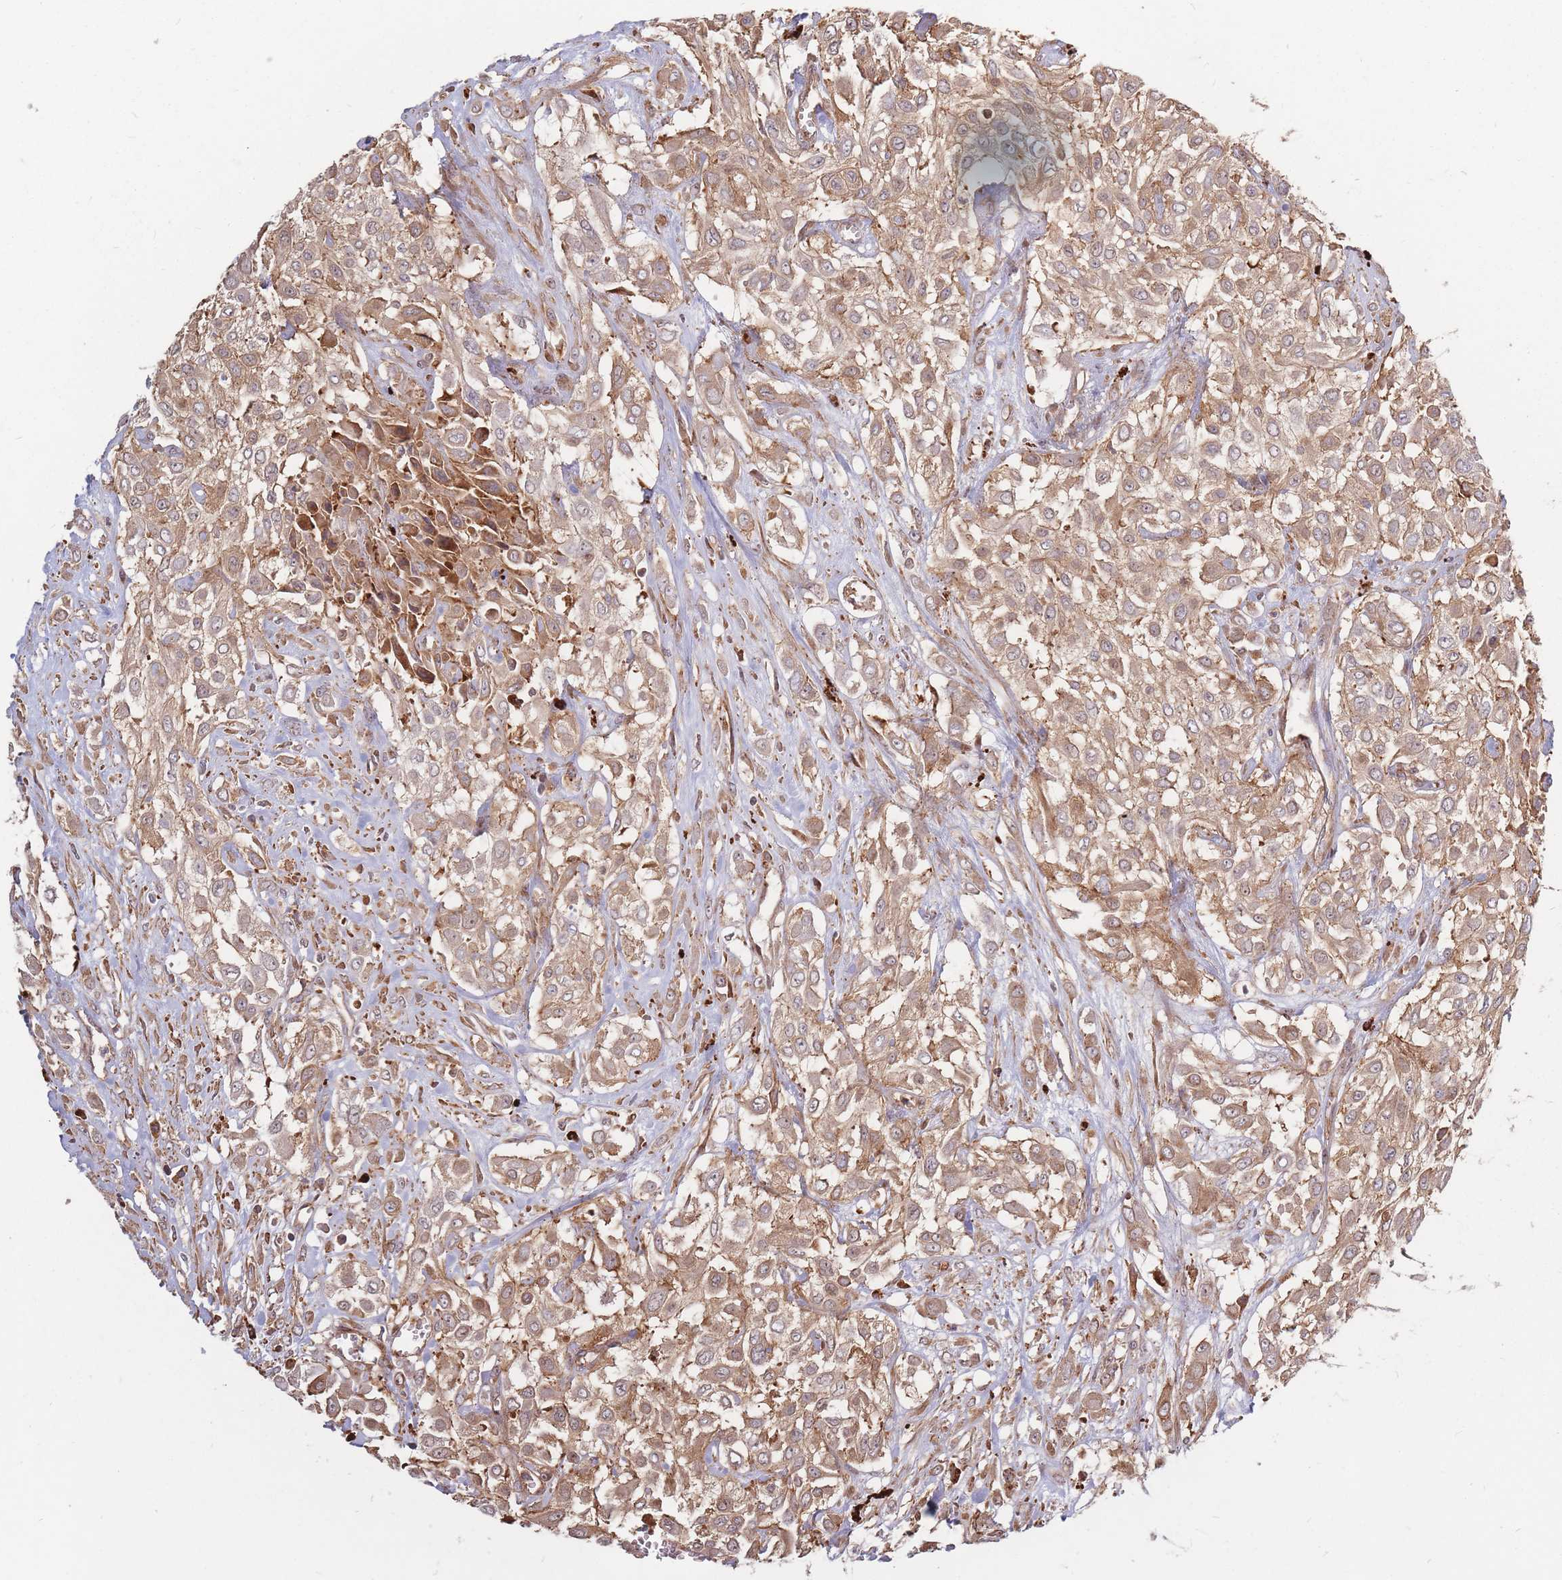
{"staining": {"intensity": "moderate", "quantity": ">75%", "location": "cytoplasmic/membranous"}, "tissue": "urothelial cancer", "cell_type": "Tumor cells", "image_type": "cancer", "snomed": [{"axis": "morphology", "description": "Urothelial carcinoma, High grade"}, {"axis": "topography", "description": "Urinary bladder"}], "caption": "Tumor cells display medium levels of moderate cytoplasmic/membranous staining in about >75% of cells in human urothelial cancer. The staining is performed using DAB (3,3'-diaminobenzidine) brown chromogen to label protein expression. The nuclei are counter-stained blue using hematoxylin.", "gene": "RASSF2", "patient": {"sex": "male", "age": 57}}